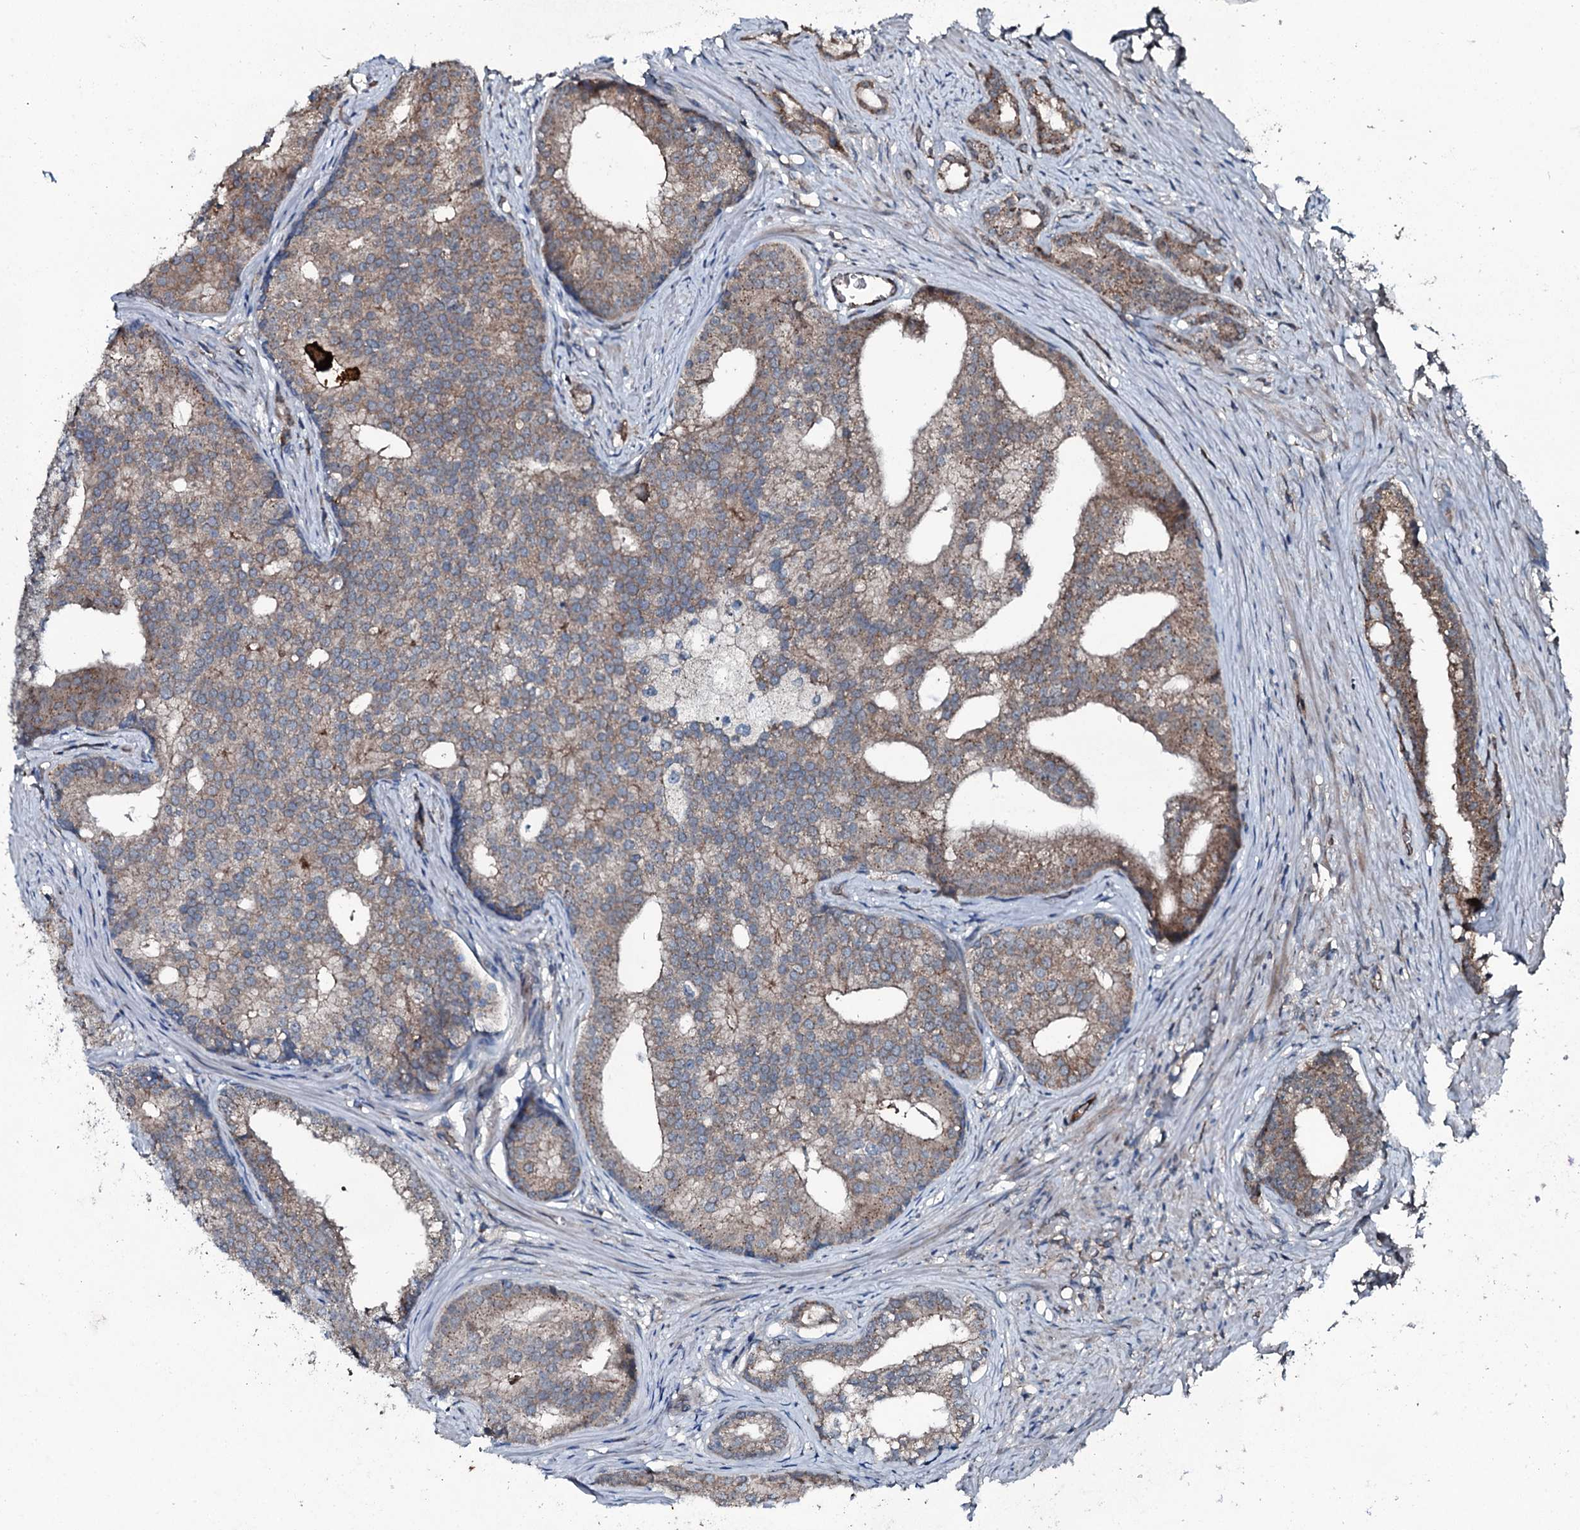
{"staining": {"intensity": "weak", "quantity": "25%-75%", "location": "cytoplasmic/membranous"}, "tissue": "prostate cancer", "cell_type": "Tumor cells", "image_type": "cancer", "snomed": [{"axis": "morphology", "description": "Adenocarcinoma, Low grade"}, {"axis": "topography", "description": "Prostate"}], "caption": "Immunohistochemistry (DAB) staining of human prostate low-grade adenocarcinoma demonstrates weak cytoplasmic/membranous protein positivity in about 25%-75% of tumor cells.", "gene": "TRIM7", "patient": {"sex": "male", "age": 71}}